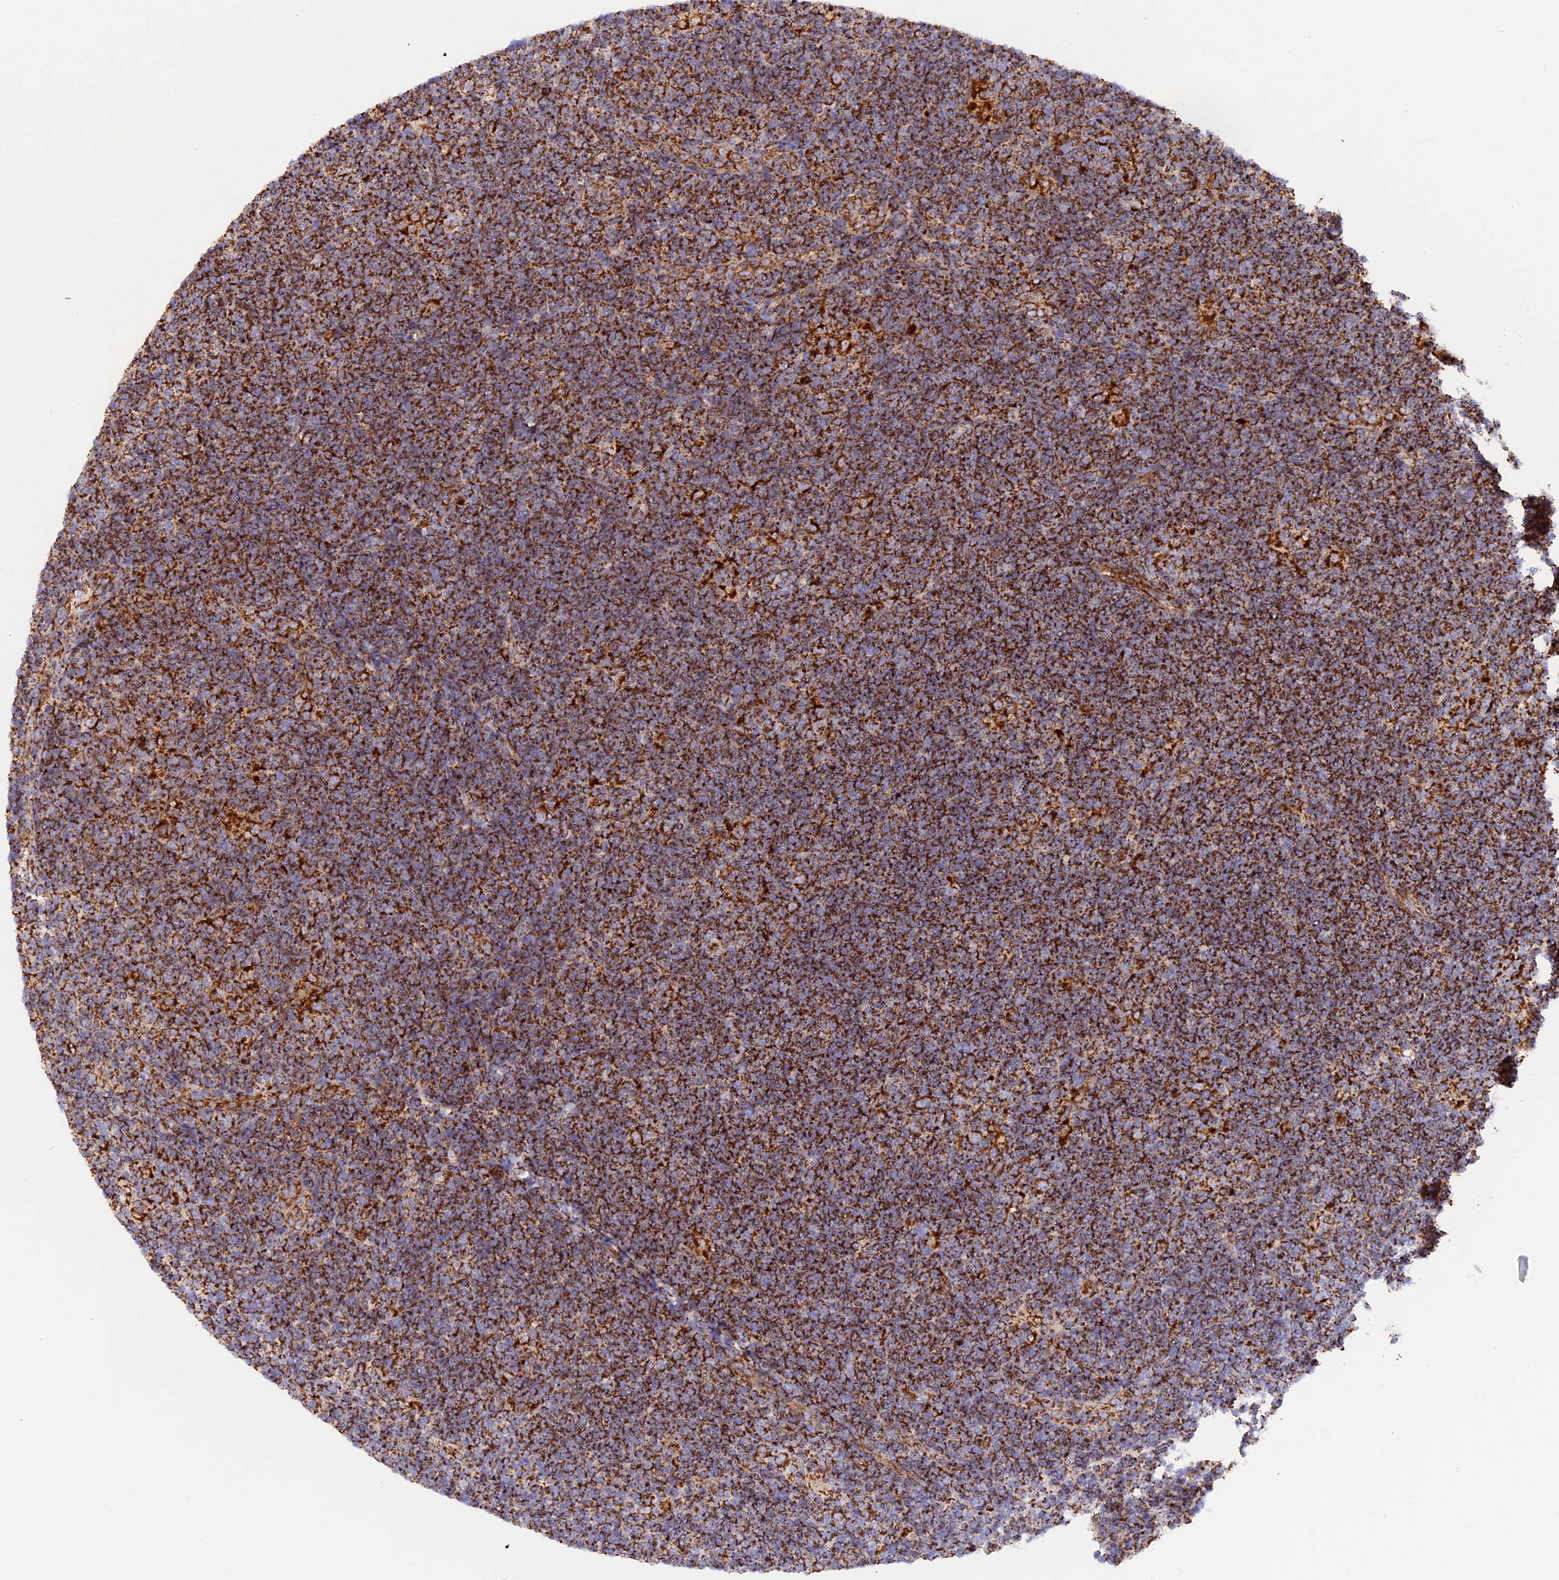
{"staining": {"intensity": "strong", "quantity": ">75%", "location": "cytoplasmic/membranous"}, "tissue": "lymphoma", "cell_type": "Tumor cells", "image_type": "cancer", "snomed": [{"axis": "morphology", "description": "Hodgkin's disease, NOS"}, {"axis": "topography", "description": "Lymph node"}], "caption": "Brown immunohistochemical staining in human lymphoma displays strong cytoplasmic/membranous staining in about >75% of tumor cells.", "gene": "UQCRB", "patient": {"sex": "female", "age": 57}}